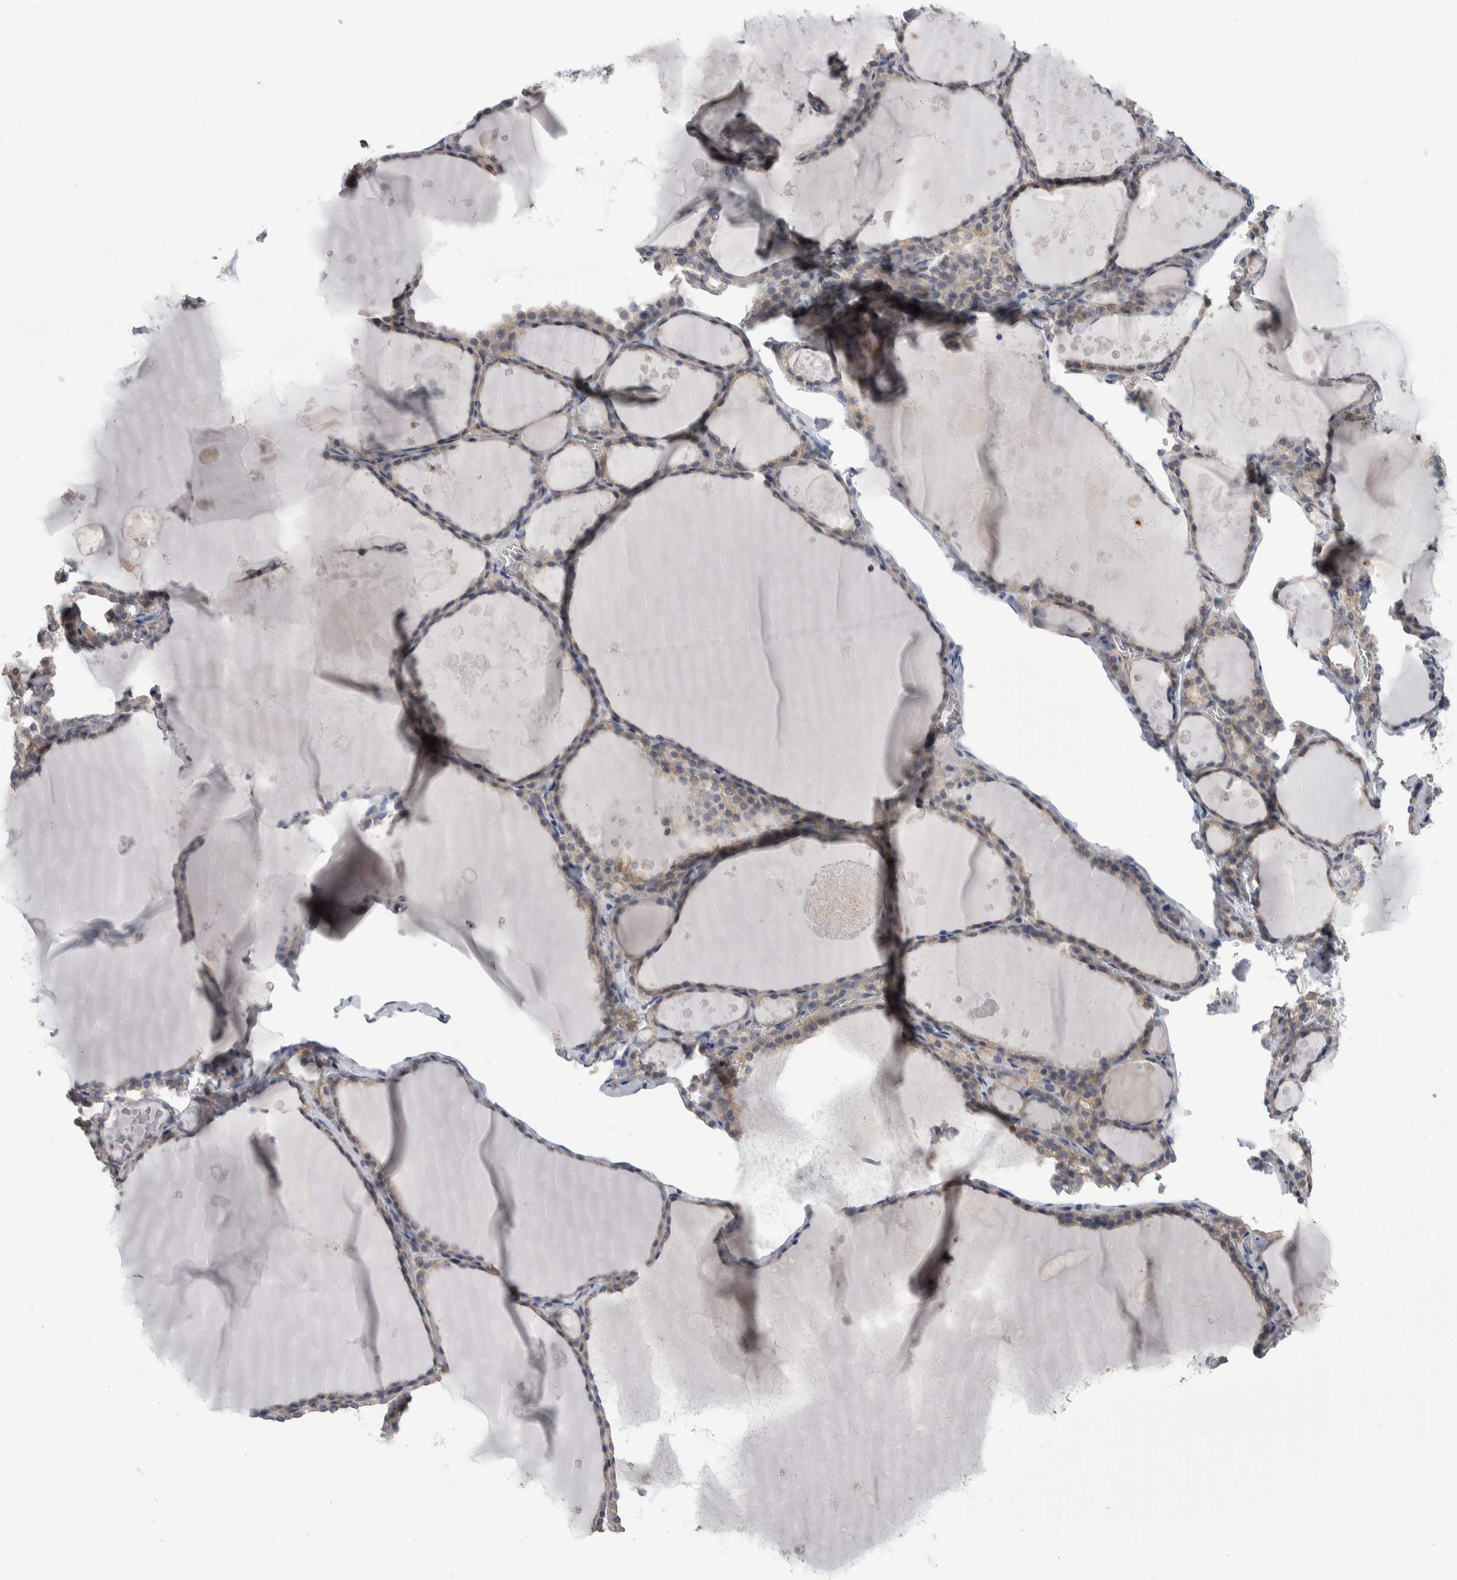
{"staining": {"intensity": "negative", "quantity": "none", "location": "none"}, "tissue": "thyroid gland", "cell_type": "Glandular cells", "image_type": "normal", "snomed": [{"axis": "morphology", "description": "Normal tissue, NOS"}, {"axis": "topography", "description": "Thyroid gland"}], "caption": "Glandular cells show no significant protein expression in normal thyroid gland.", "gene": "TAX1BP1", "patient": {"sex": "male", "age": 56}}